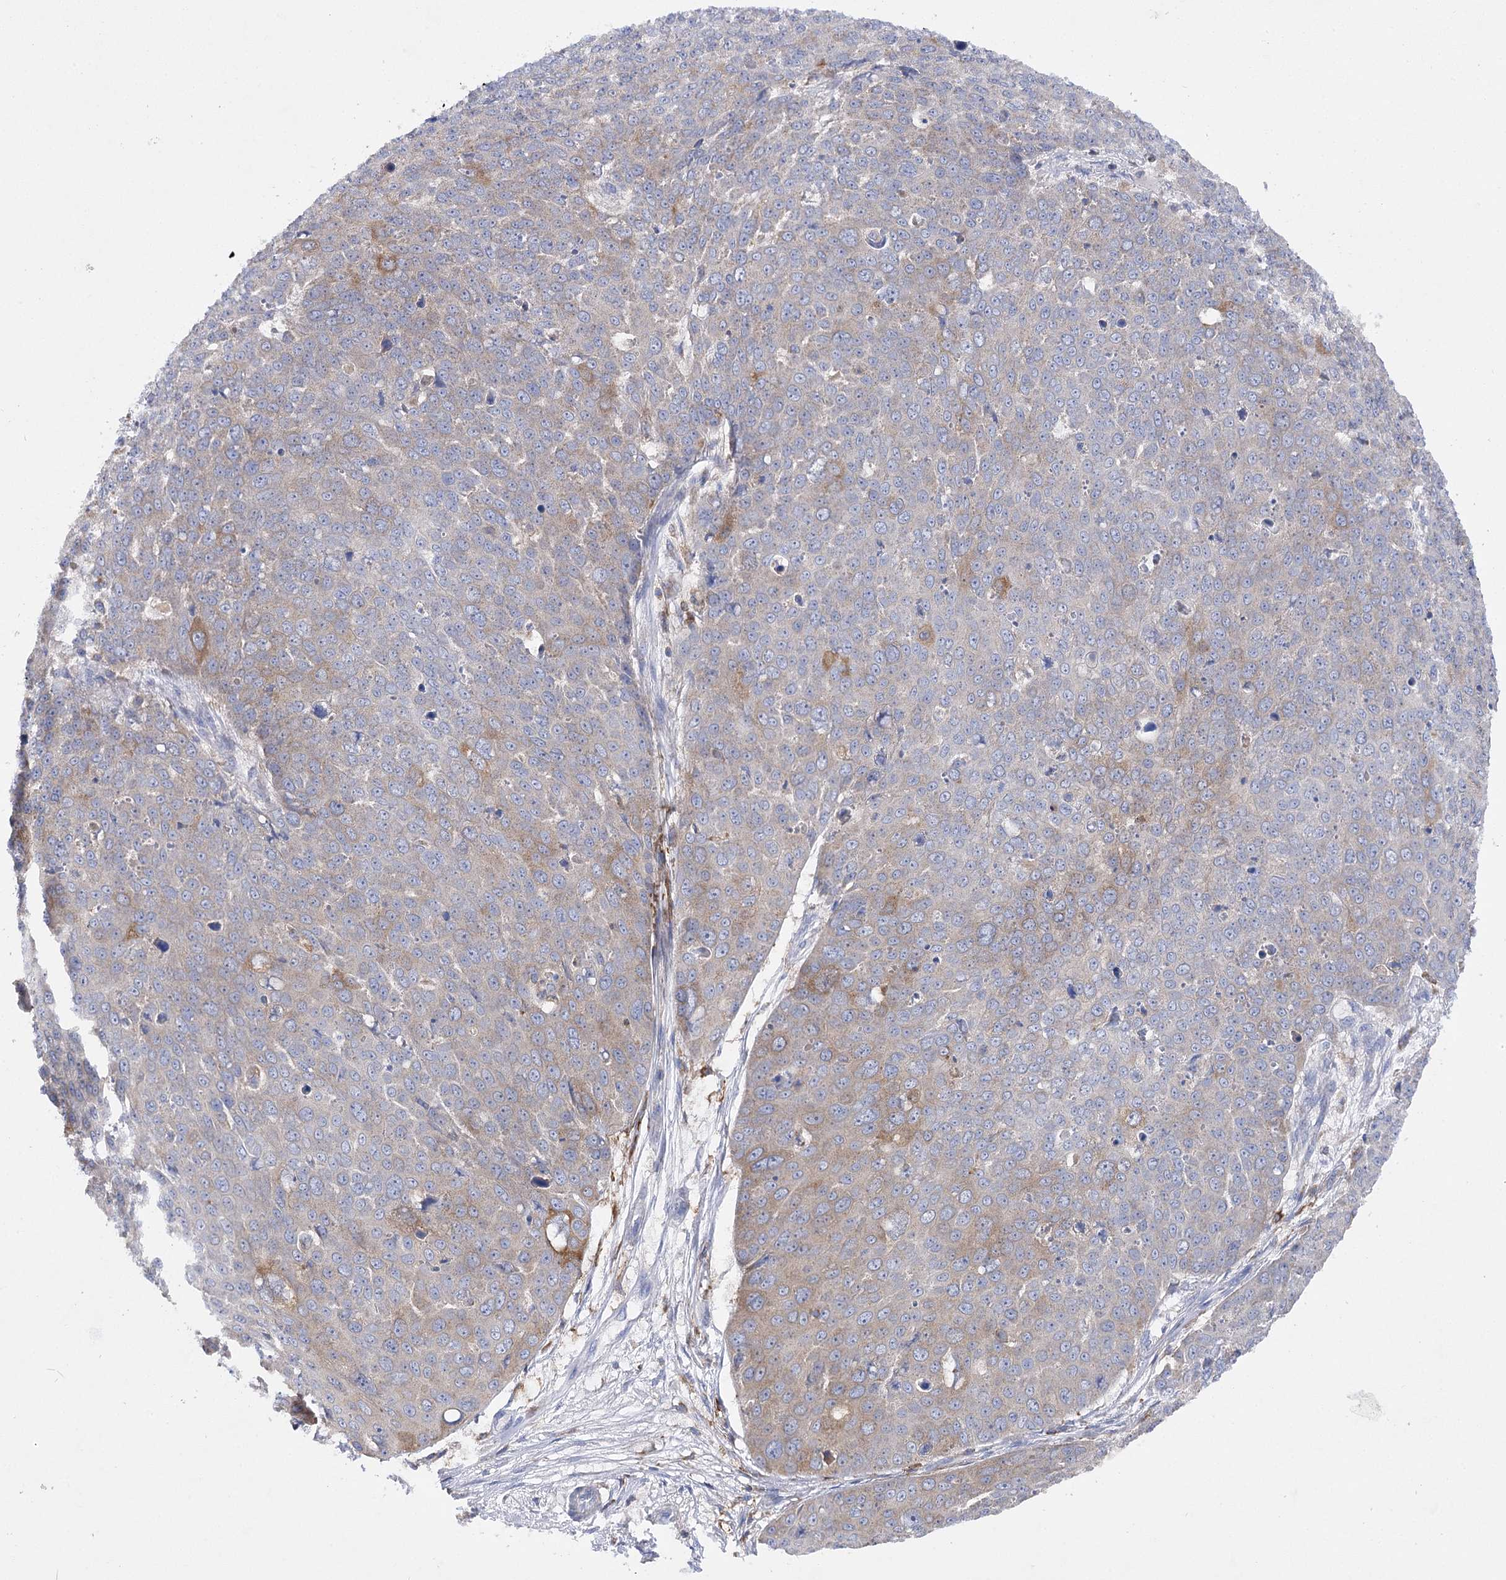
{"staining": {"intensity": "moderate", "quantity": "<25%", "location": "cytoplasmic/membranous"}, "tissue": "skin cancer", "cell_type": "Tumor cells", "image_type": "cancer", "snomed": [{"axis": "morphology", "description": "Squamous cell carcinoma, NOS"}, {"axis": "topography", "description": "Skin"}], "caption": "Moderate cytoplasmic/membranous protein positivity is seen in about <25% of tumor cells in skin cancer. The staining is performed using DAB brown chromogen to label protein expression. The nuclei are counter-stained blue using hematoxylin.", "gene": "COX15", "patient": {"sex": "male", "age": 71}}